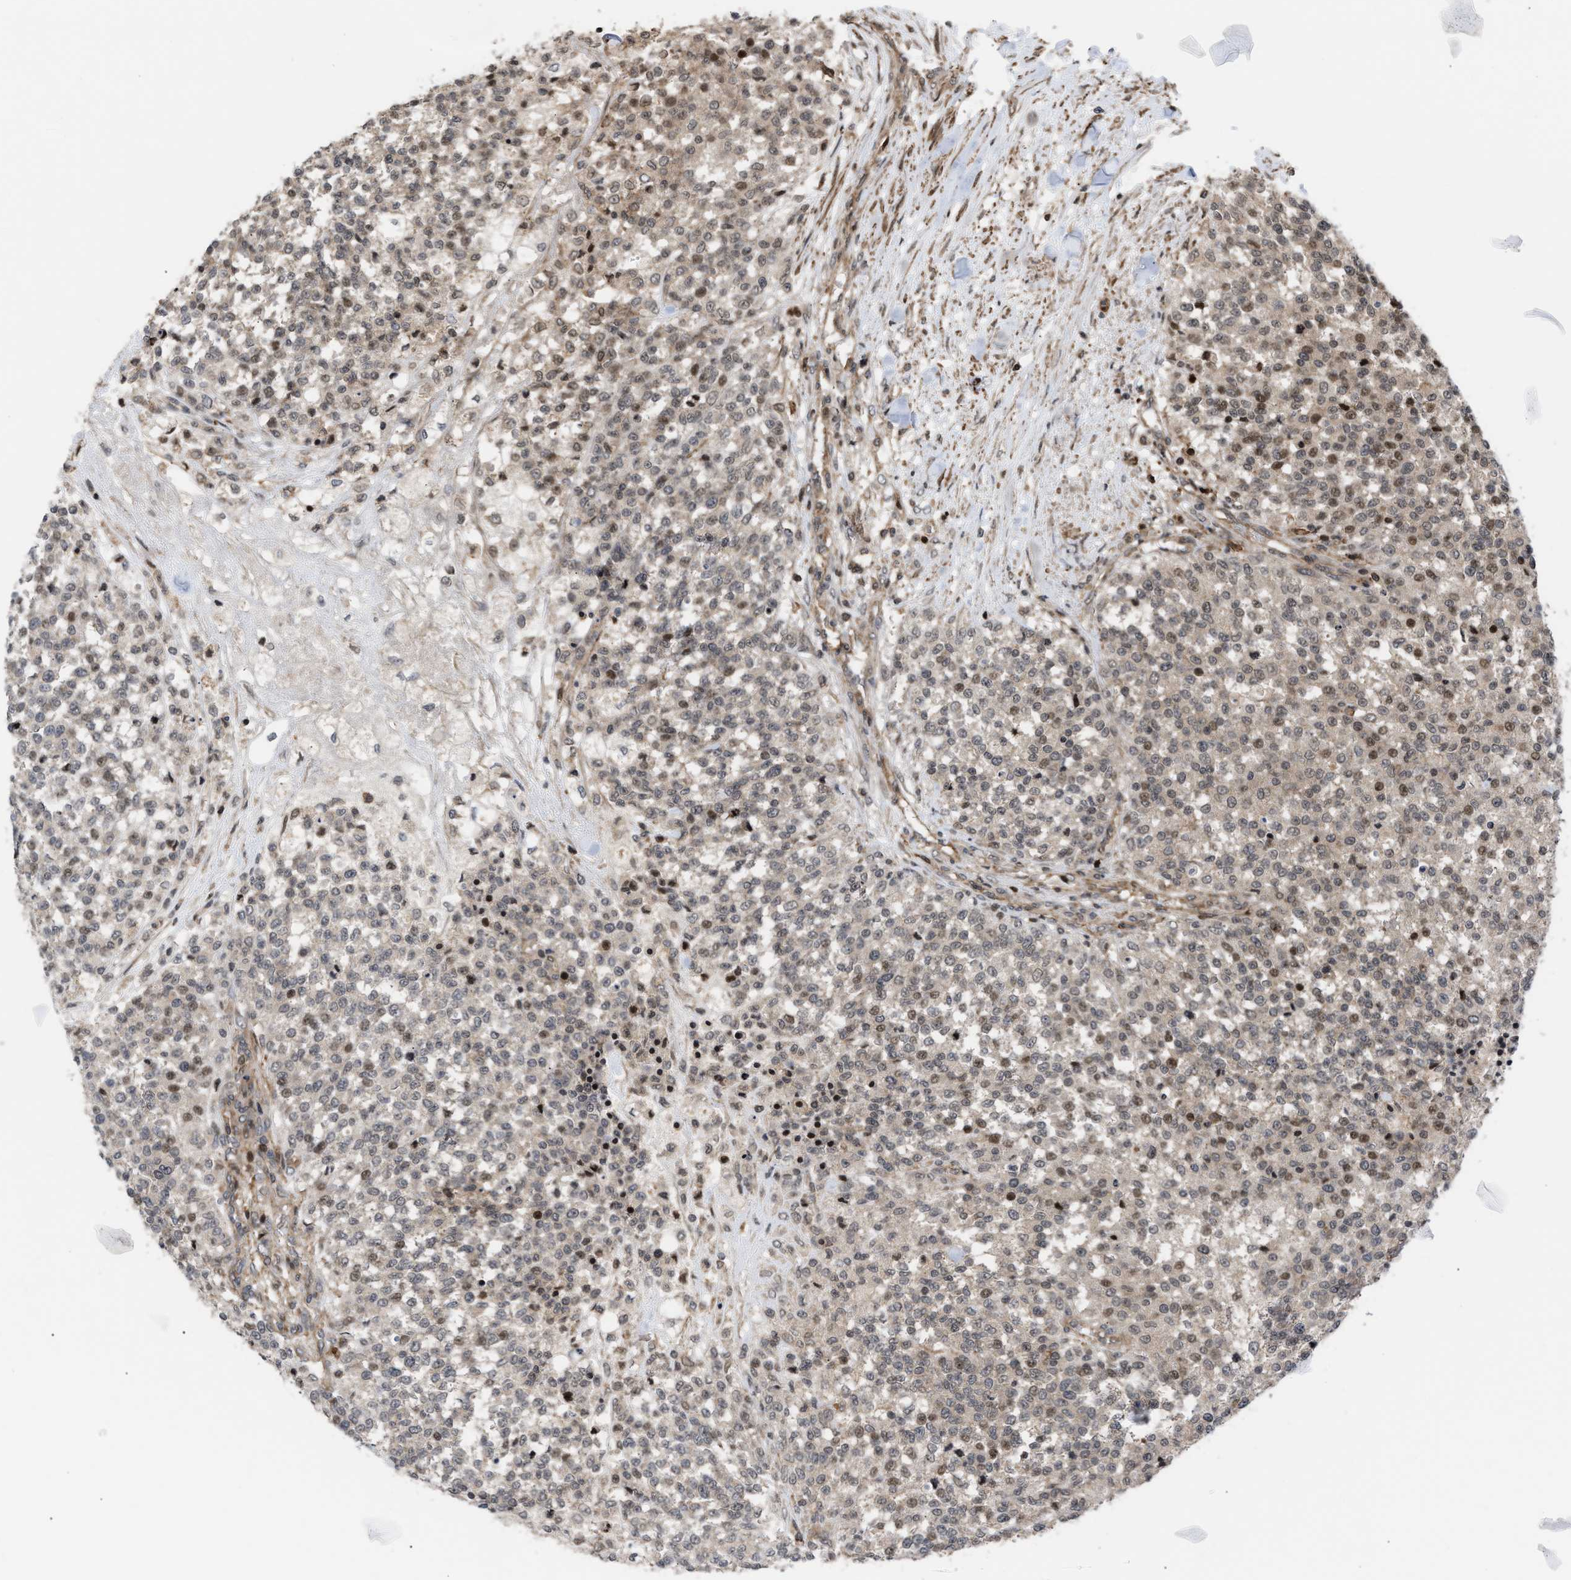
{"staining": {"intensity": "moderate", "quantity": "<25%", "location": "nuclear"}, "tissue": "testis cancer", "cell_type": "Tumor cells", "image_type": "cancer", "snomed": [{"axis": "morphology", "description": "Seminoma, NOS"}, {"axis": "topography", "description": "Testis"}], "caption": "An image showing moderate nuclear expression in about <25% of tumor cells in testis seminoma, as visualized by brown immunohistochemical staining.", "gene": "STAU2", "patient": {"sex": "male", "age": 59}}